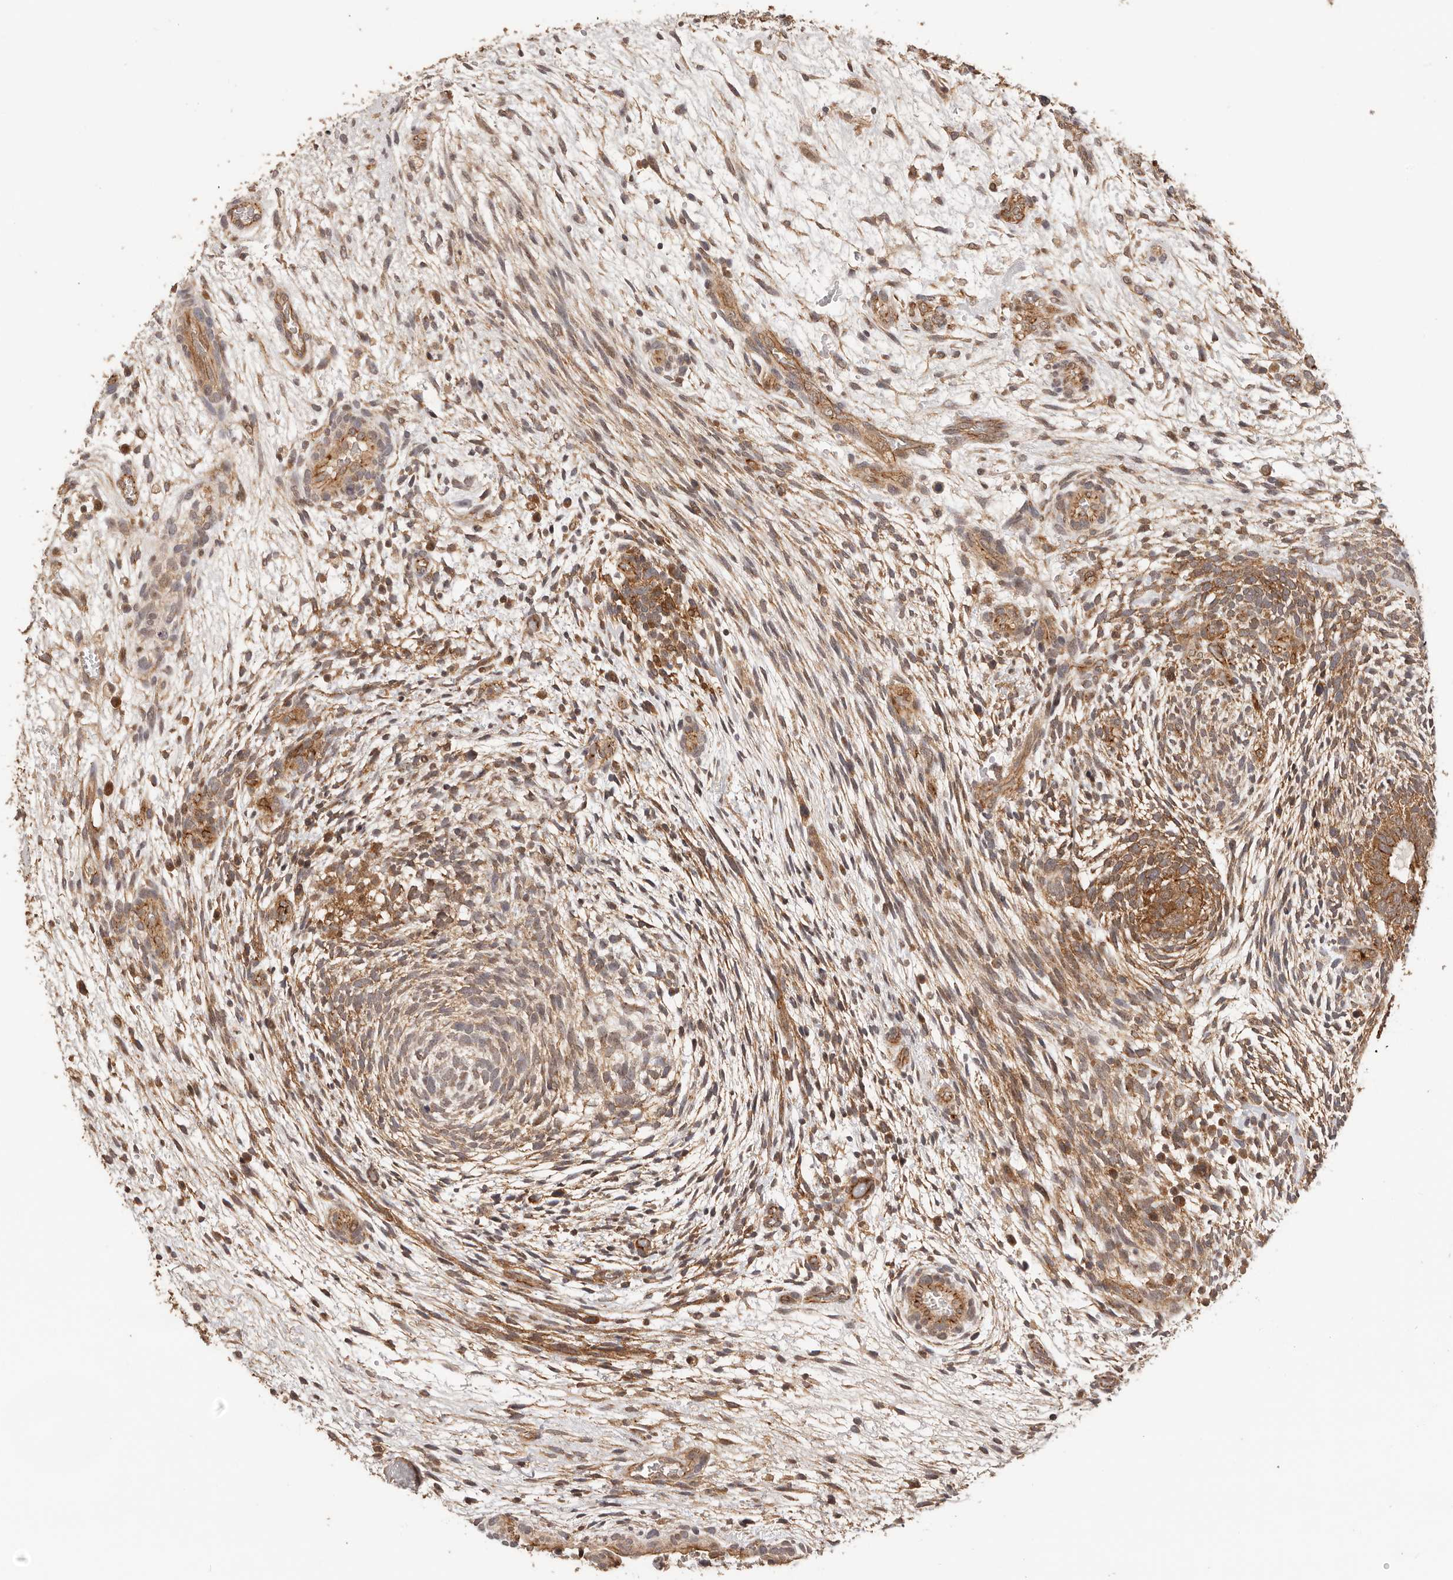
{"staining": {"intensity": "moderate", "quantity": ">75%", "location": "cytoplasmic/membranous"}, "tissue": "testis cancer", "cell_type": "Tumor cells", "image_type": "cancer", "snomed": [{"axis": "morphology", "description": "Carcinoma, Embryonal, NOS"}, {"axis": "topography", "description": "Testis"}], "caption": "Immunohistochemical staining of human testis cancer reveals moderate cytoplasmic/membranous protein expression in approximately >75% of tumor cells.", "gene": "AFDN", "patient": {"sex": "male", "age": 37}}